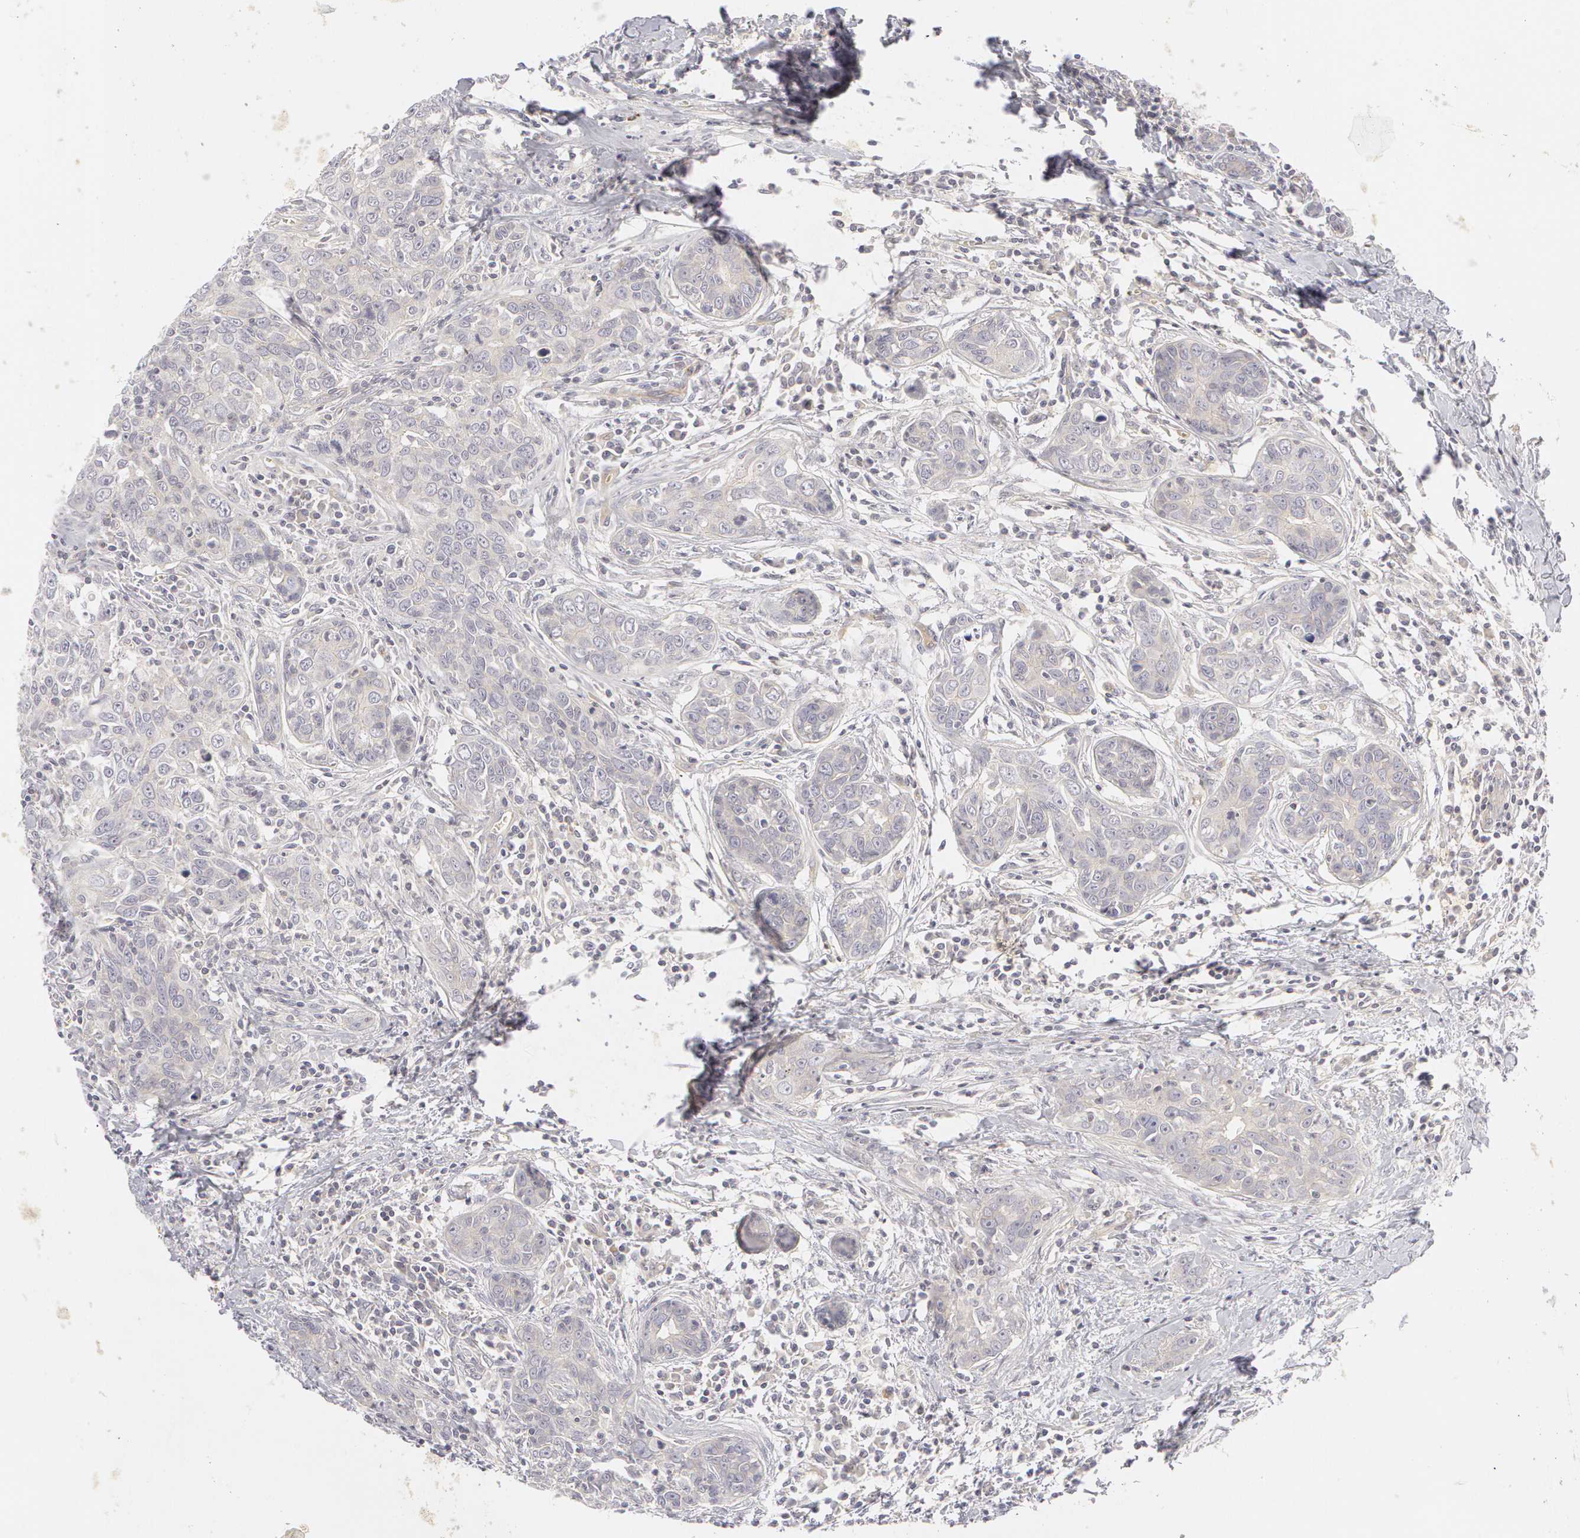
{"staining": {"intensity": "negative", "quantity": "none", "location": "none"}, "tissue": "breast cancer", "cell_type": "Tumor cells", "image_type": "cancer", "snomed": [{"axis": "morphology", "description": "Duct carcinoma"}, {"axis": "topography", "description": "Breast"}], "caption": "High power microscopy photomicrograph of an immunohistochemistry (IHC) micrograph of breast invasive ductal carcinoma, revealing no significant expression in tumor cells.", "gene": "ABCB1", "patient": {"sex": "female", "age": 50}}